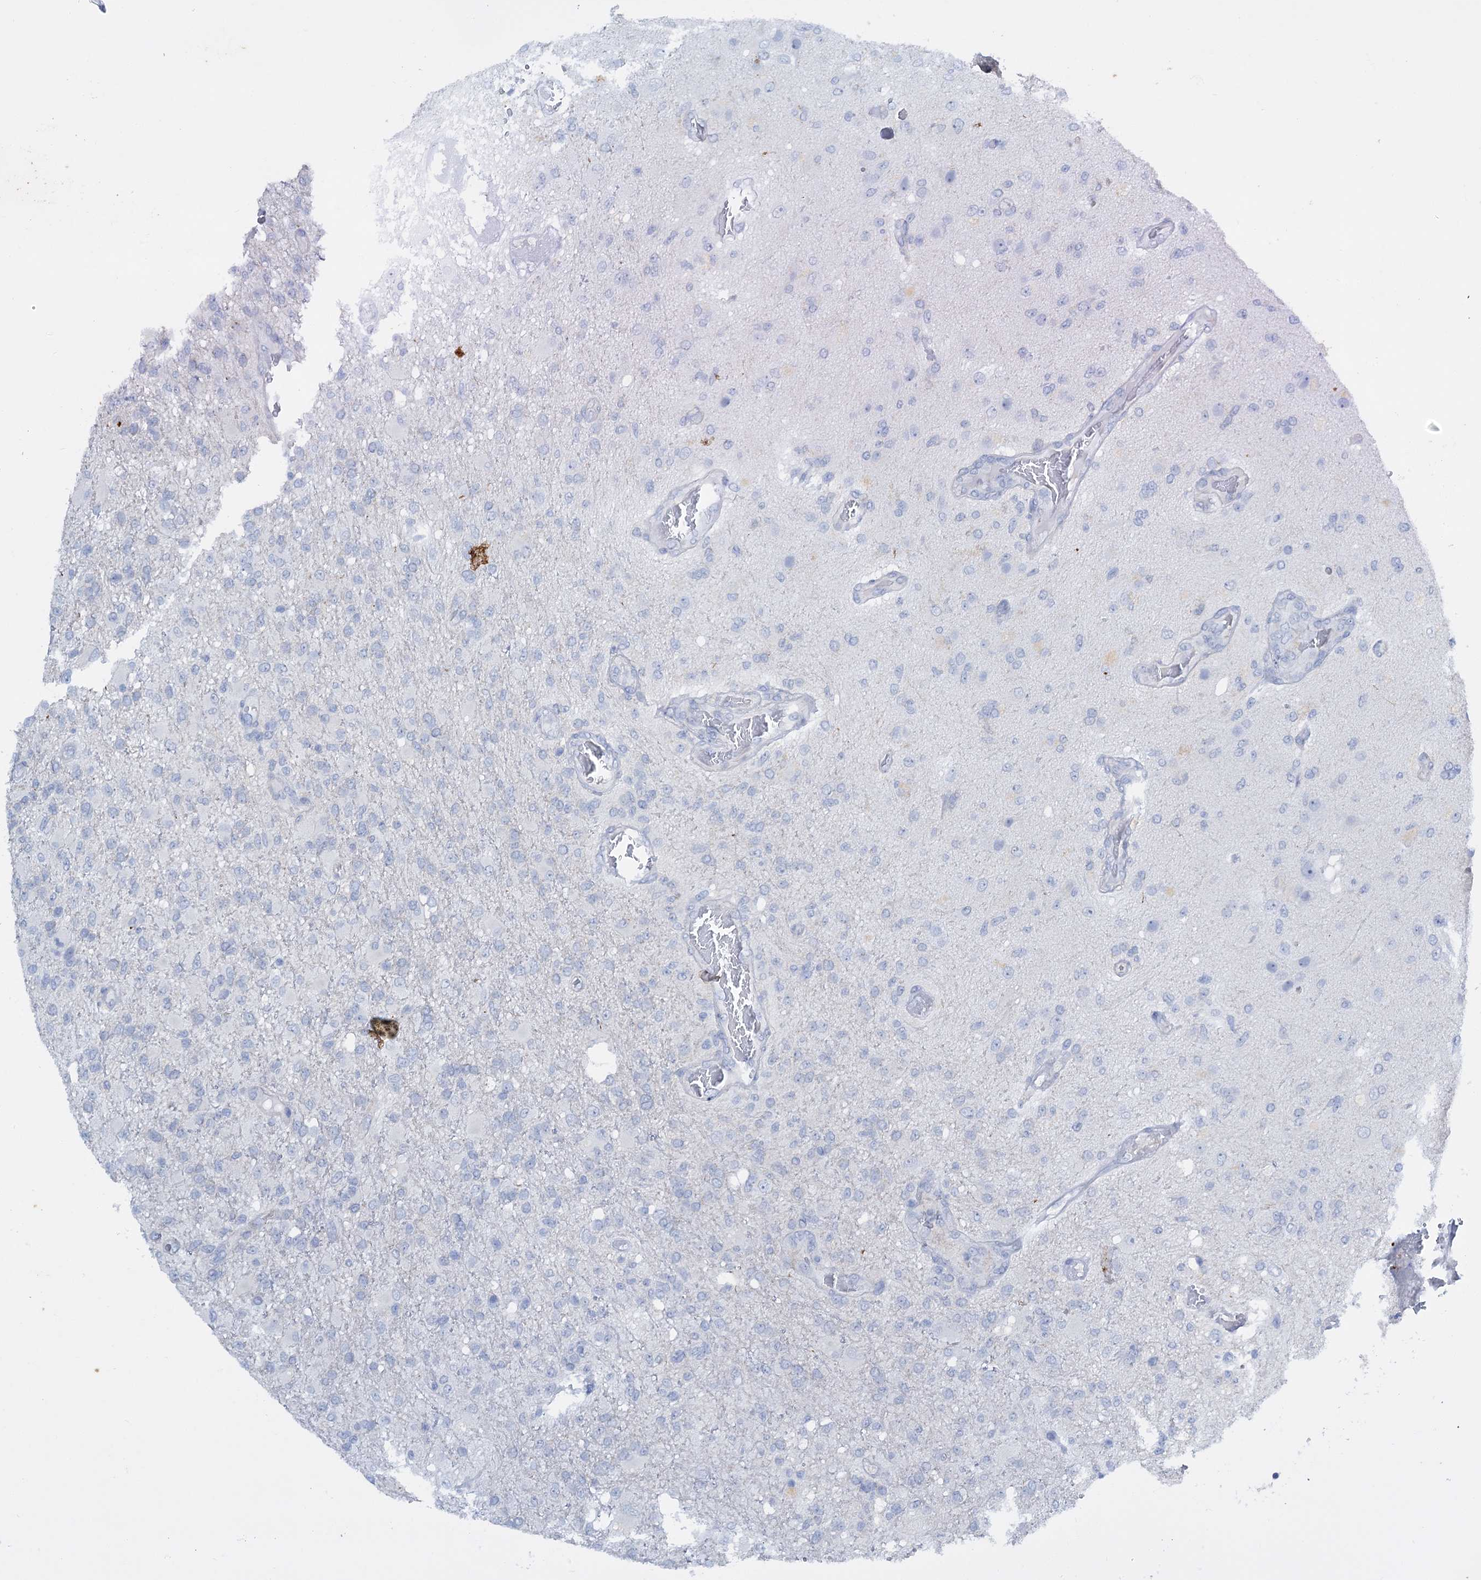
{"staining": {"intensity": "negative", "quantity": "none", "location": "none"}, "tissue": "glioma", "cell_type": "Tumor cells", "image_type": "cancer", "snomed": [{"axis": "morphology", "description": "Glioma, malignant, High grade"}, {"axis": "topography", "description": "Brain"}], "caption": "Tumor cells are negative for brown protein staining in high-grade glioma (malignant).", "gene": "FAAP20", "patient": {"sex": "female", "age": 74}}